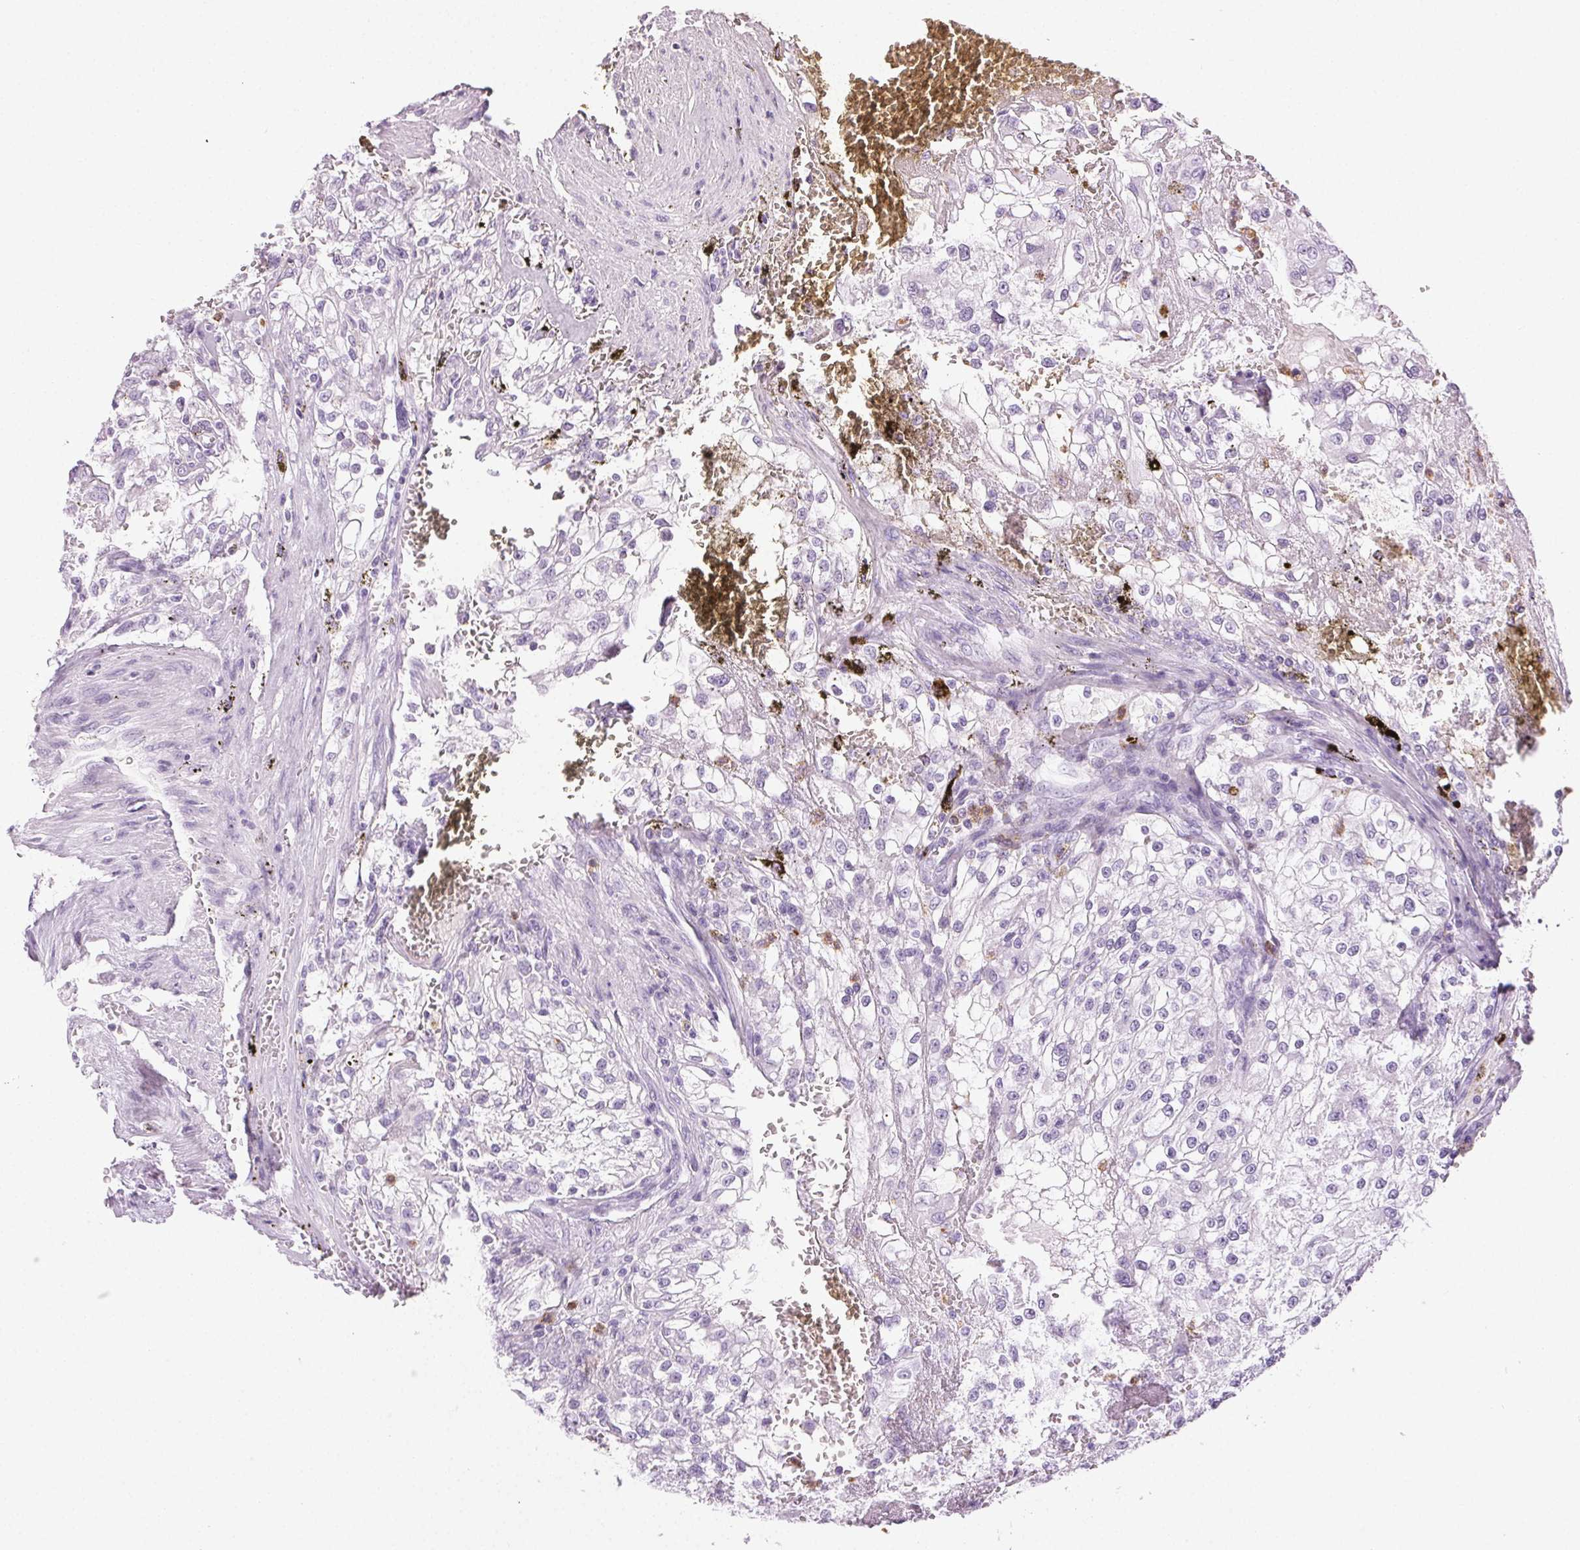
{"staining": {"intensity": "negative", "quantity": "none", "location": "none"}, "tissue": "renal cancer", "cell_type": "Tumor cells", "image_type": "cancer", "snomed": [{"axis": "morphology", "description": "Adenocarcinoma, NOS"}, {"axis": "topography", "description": "Kidney"}], "caption": "This is a image of immunohistochemistry (IHC) staining of renal adenocarcinoma, which shows no staining in tumor cells.", "gene": "MPO", "patient": {"sex": "female", "age": 74}}